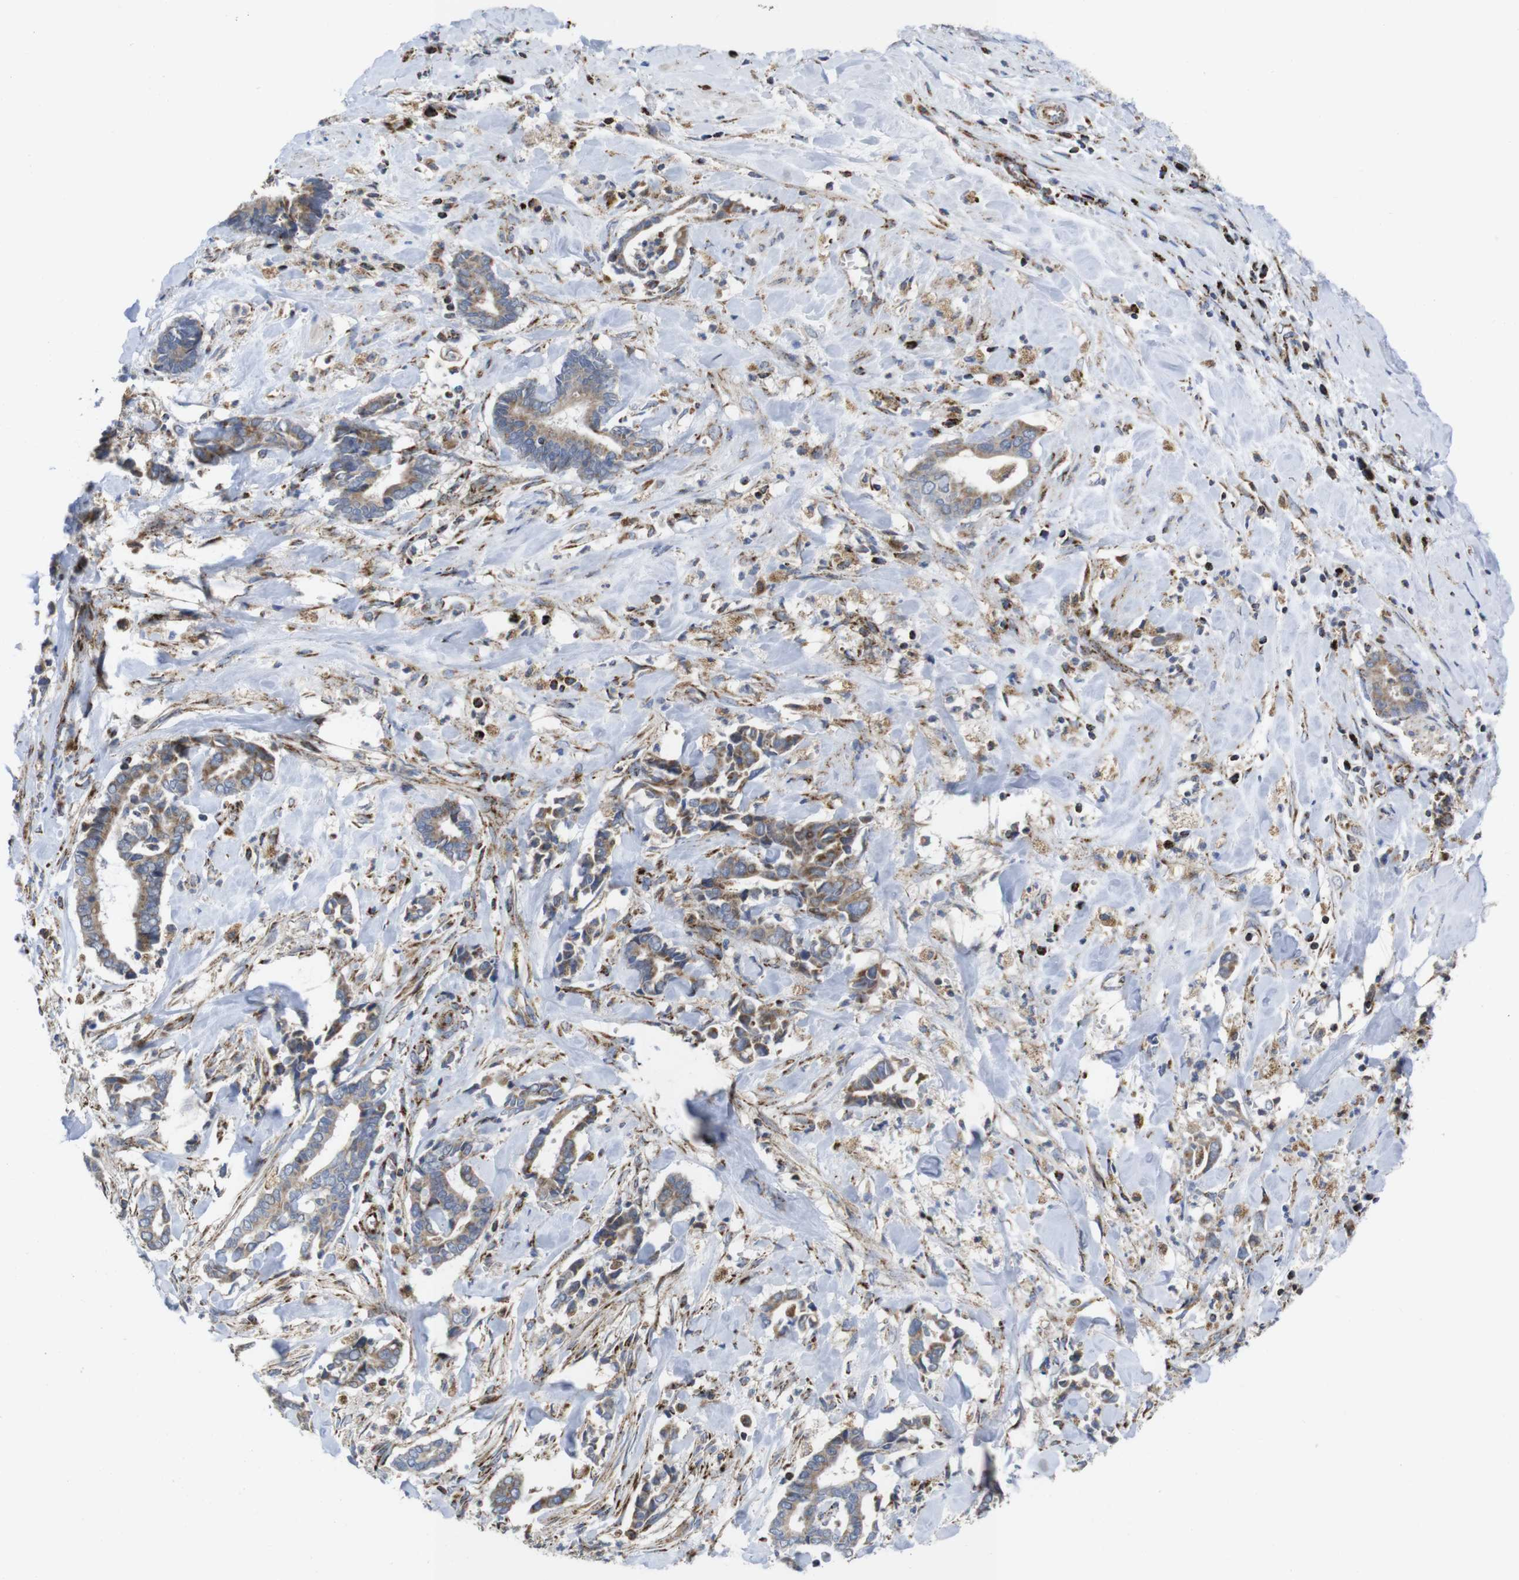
{"staining": {"intensity": "moderate", "quantity": ">75%", "location": "cytoplasmic/membranous"}, "tissue": "cervical cancer", "cell_type": "Tumor cells", "image_type": "cancer", "snomed": [{"axis": "morphology", "description": "Adenocarcinoma, NOS"}, {"axis": "topography", "description": "Cervix"}], "caption": "The immunohistochemical stain shows moderate cytoplasmic/membranous expression in tumor cells of cervical adenocarcinoma tissue. The staining was performed using DAB to visualize the protein expression in brown, while the nuclei were stained in blue with hematoxylin (Magnification: 20x).", "gene": "TMEM192", "patient": {"sex": "female", "age": 44}}